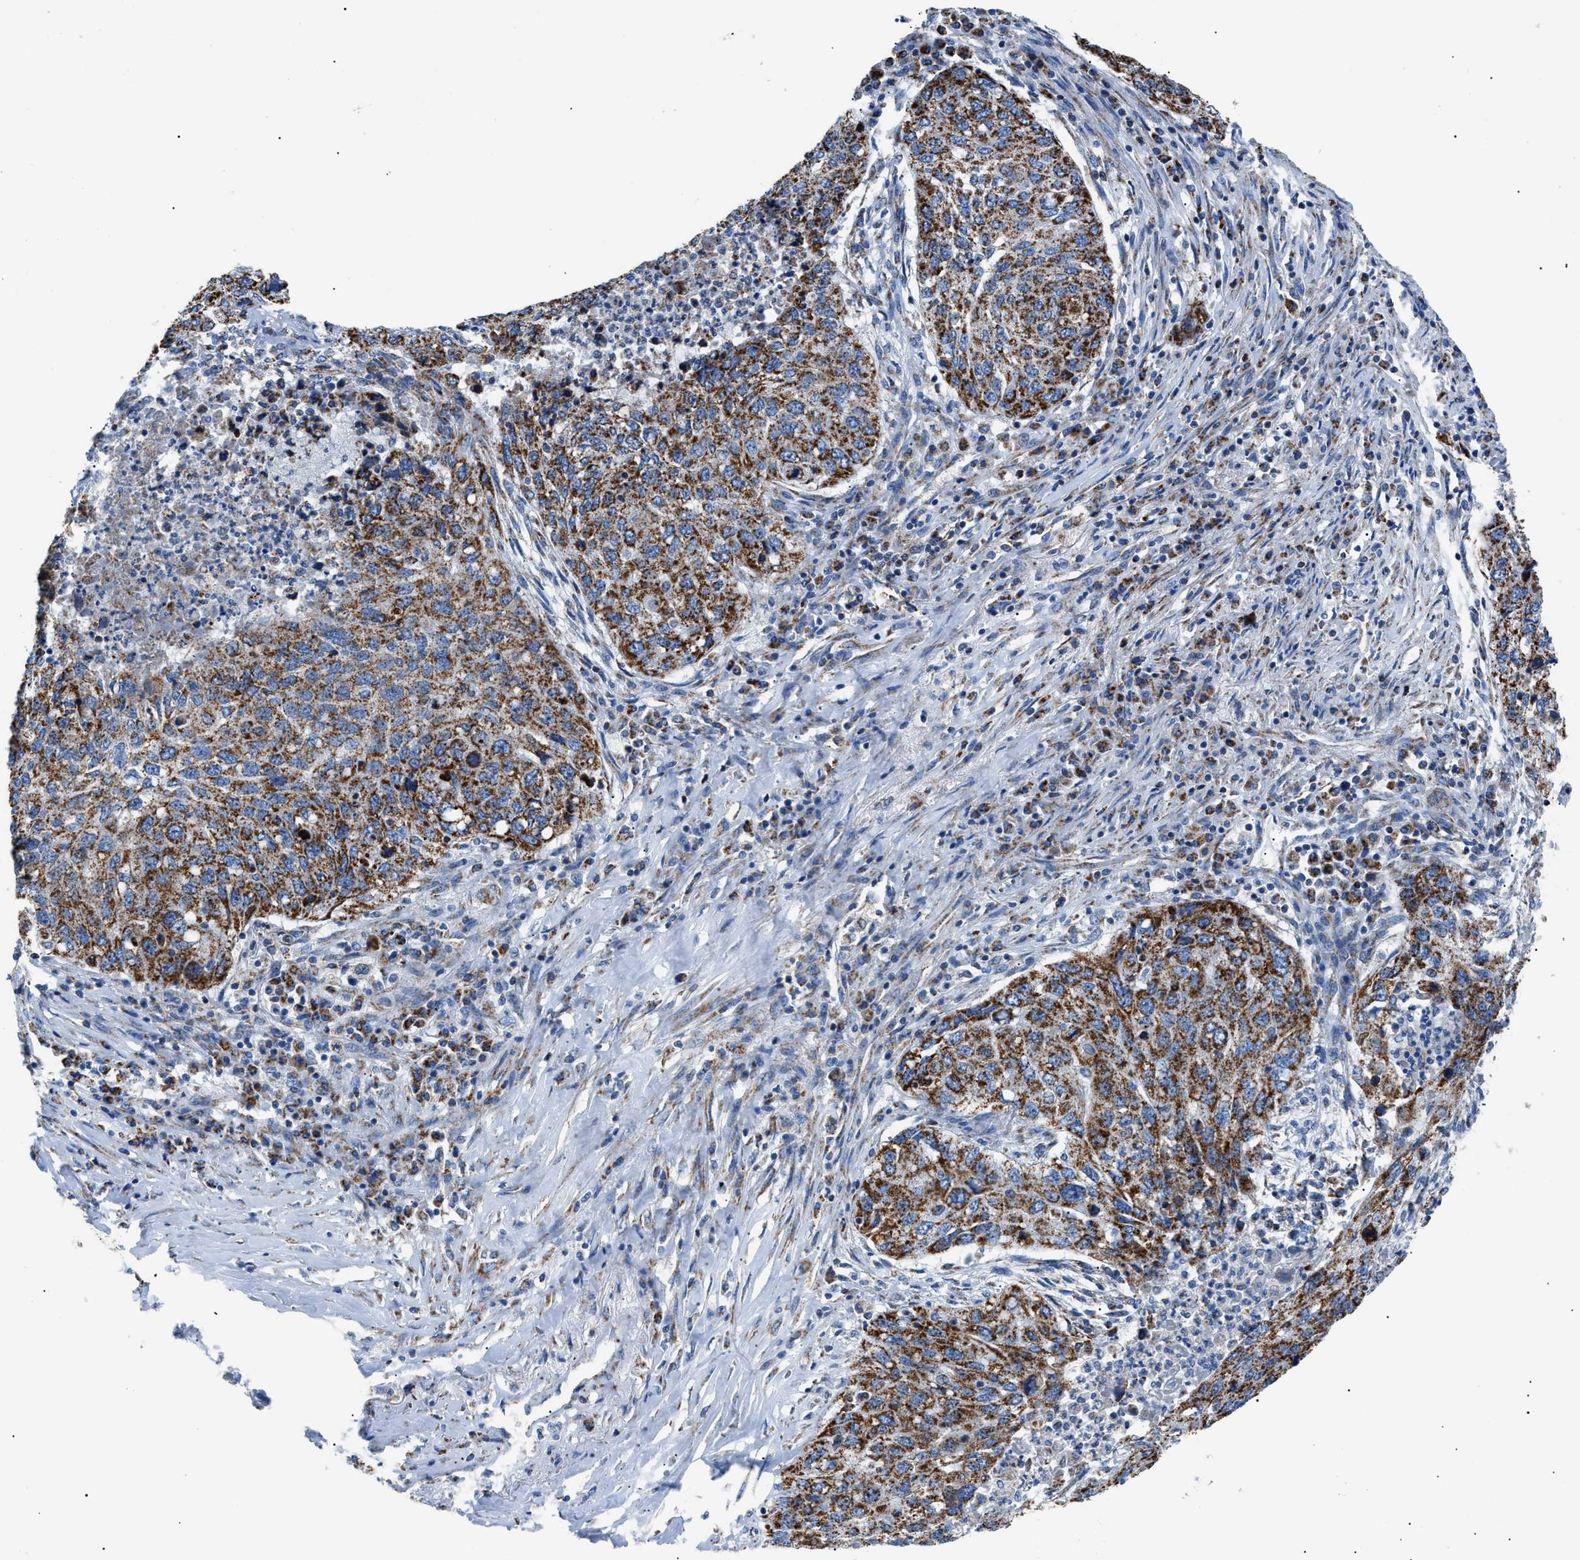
{"staining": {"intensity": "strong", "quantity": ">75%", "location": "cytoplasmic/membranous"}, "tissue": "lung cancer", "cell_type": "Tumor cells", "image_type": "cancer", "snomed": [{"axis": "morphology", "description": "Squamous cell carcinoma, NOS"}, {"axis": "topography", "description": "Lung"}], "caption": "This photomicrograph demonstrates immunohistochemistry (IHC) staining of human lung cancer (squamous cell carcinoma), with high strong cytoplasmic/membranous positivity in approximately >75% of tumor cells.", "gene": "PHB2", "patient": {"sex": "female", "age": 63}}